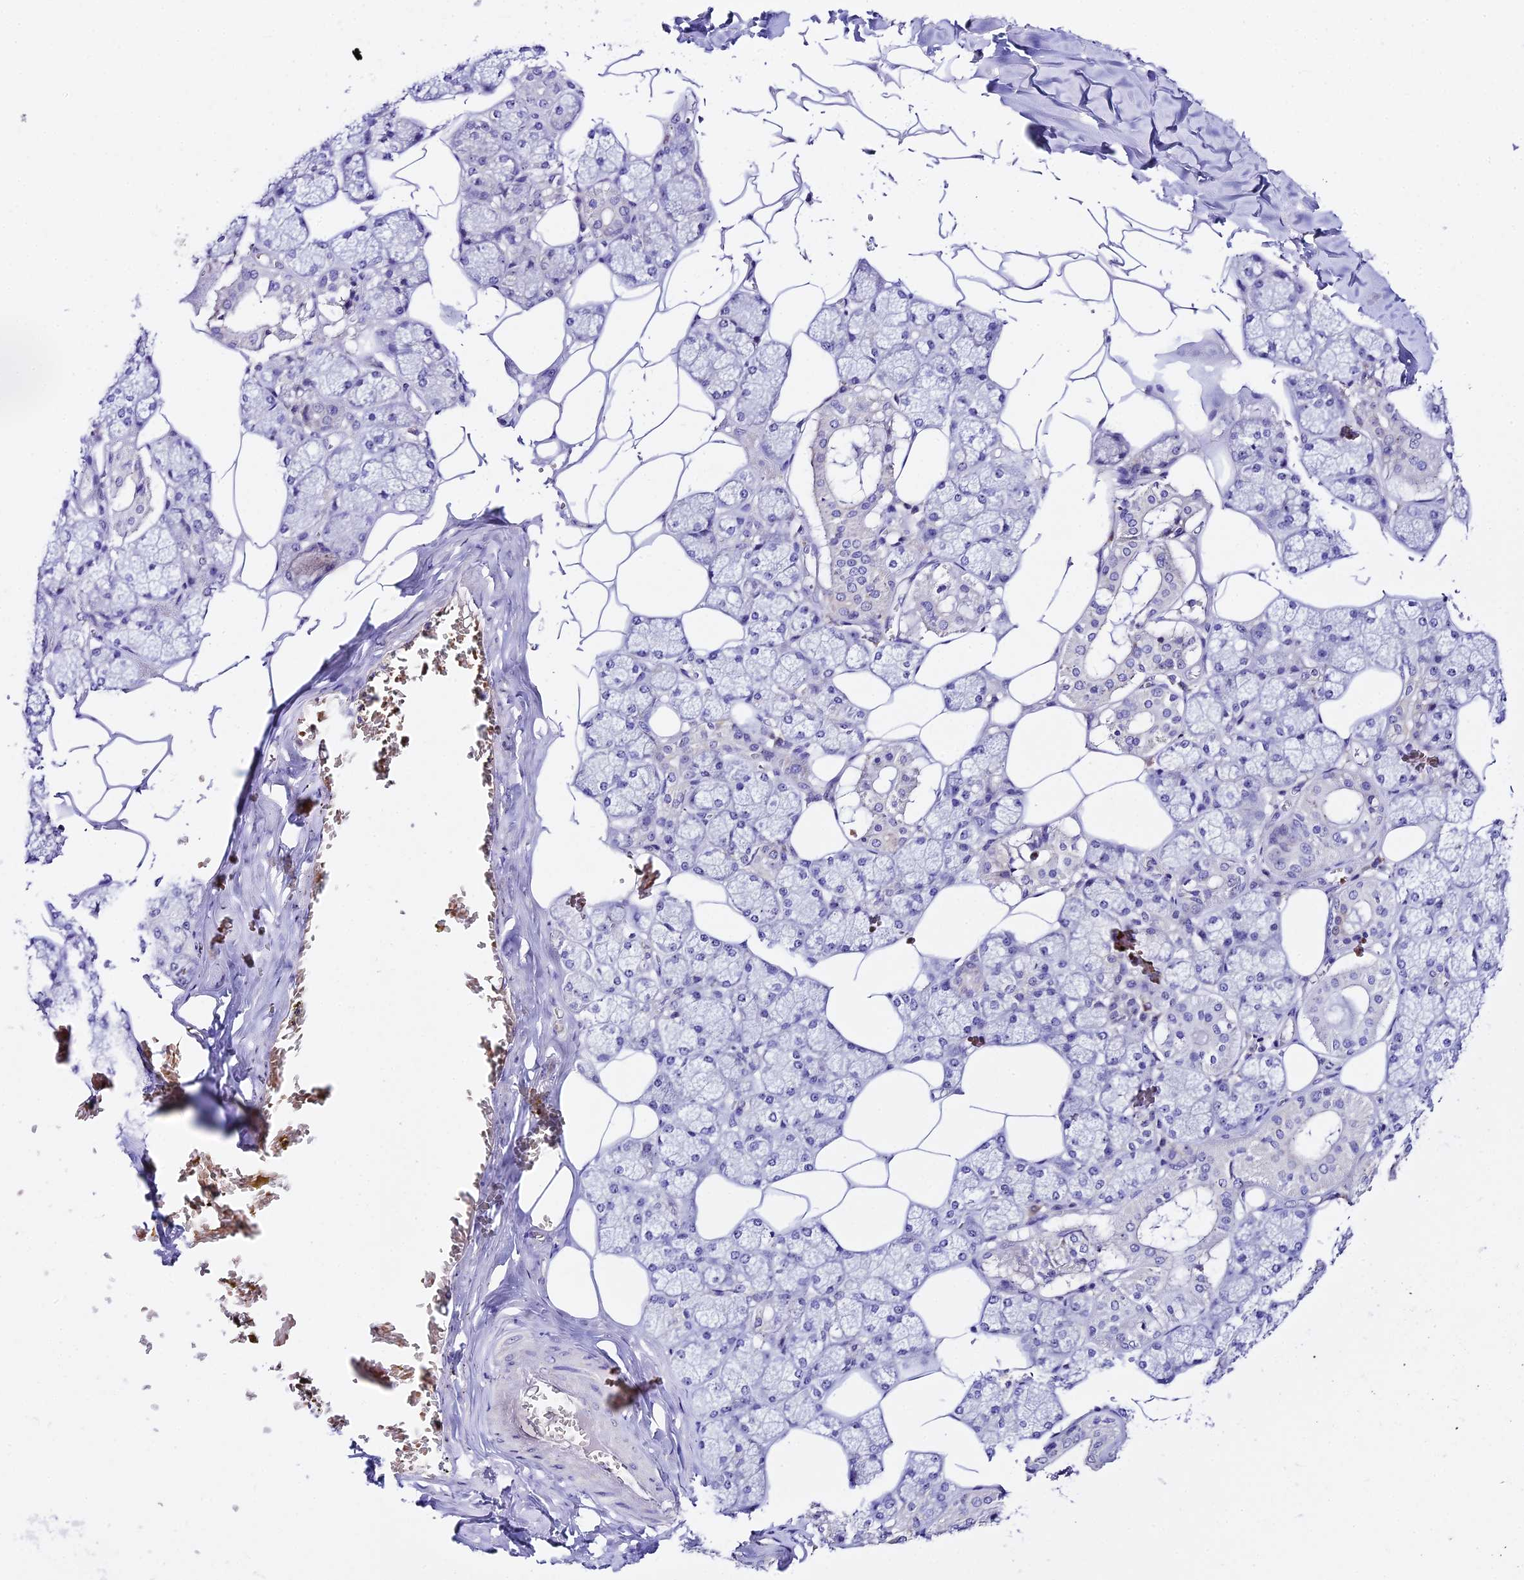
{"staining": {"intensity": "moderate", "quantity": "<25%", "location": "cytoplasmic/membranous"}, "tissue": "salivary gland", "cell_type": "Glandular cells", "image_type": "normal", "snomed": [{"axis": "morphology", "description": "Normal tissue, NOS"}, {"axis": "topography", "description": "Salivary gland"}], "caption": "A high-resolution image shows IHC staining of unremarkable salivary gland, which demonstrates moderate cytoplasmic/membranous expression in about <25% of glandular cells.", "gene": "DUSP29", "patient": {"sex": "male", "age": 62}}